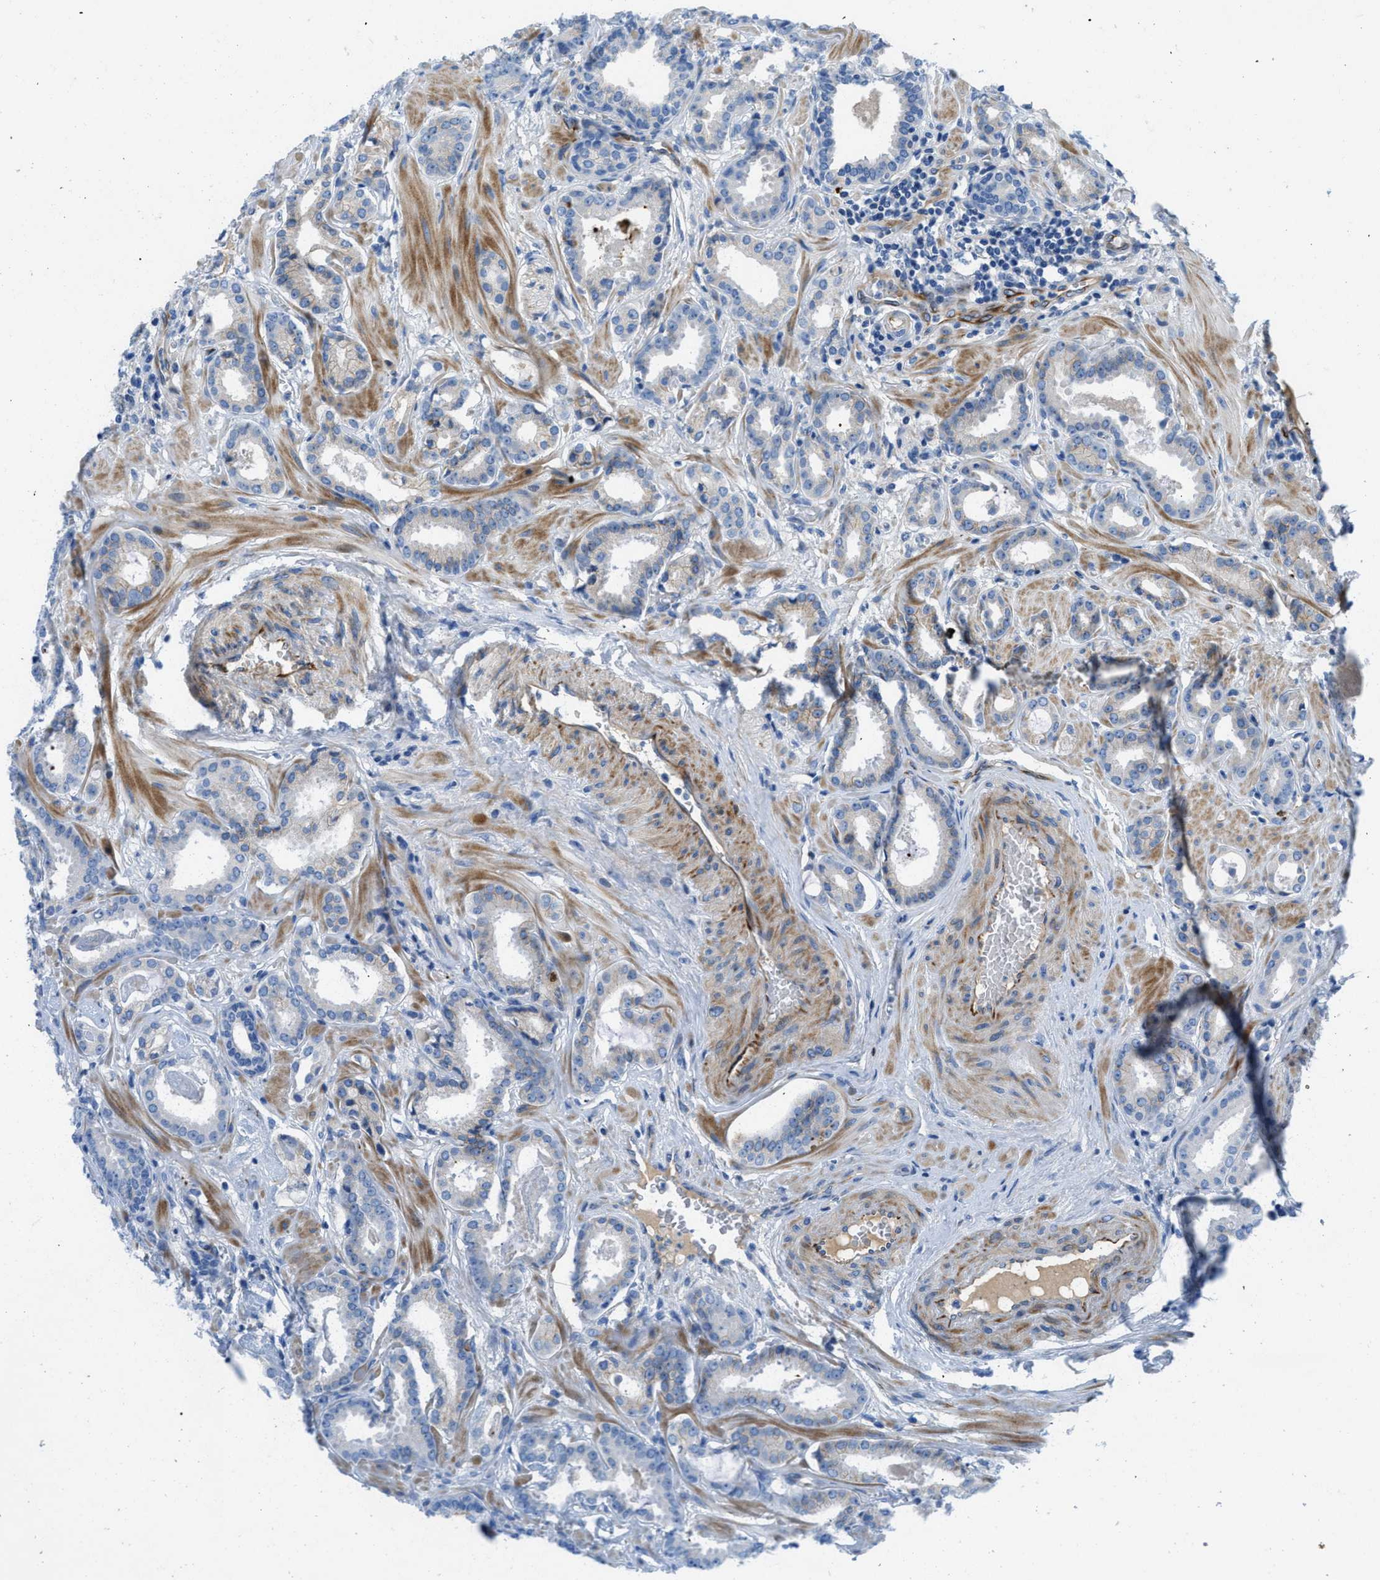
{"staining": {"intensity": "negative", "quantity": "none", "location": "none"}, "tissue": "prostate cancer", "cell_type": "Tumor cells", "image_type": "cancer", "snomed": [{"axis": "morphology", "description": "Adenocarcinoma, Low grade"}, {"axis": "topography", "description": "Prostate"}], "caption": "Prostate cancer was stained to show a protein in brown. There is no significant positivity in tumor cells.", "gene": "XCR1", "patient": {"sex": "male", "age": 53}}